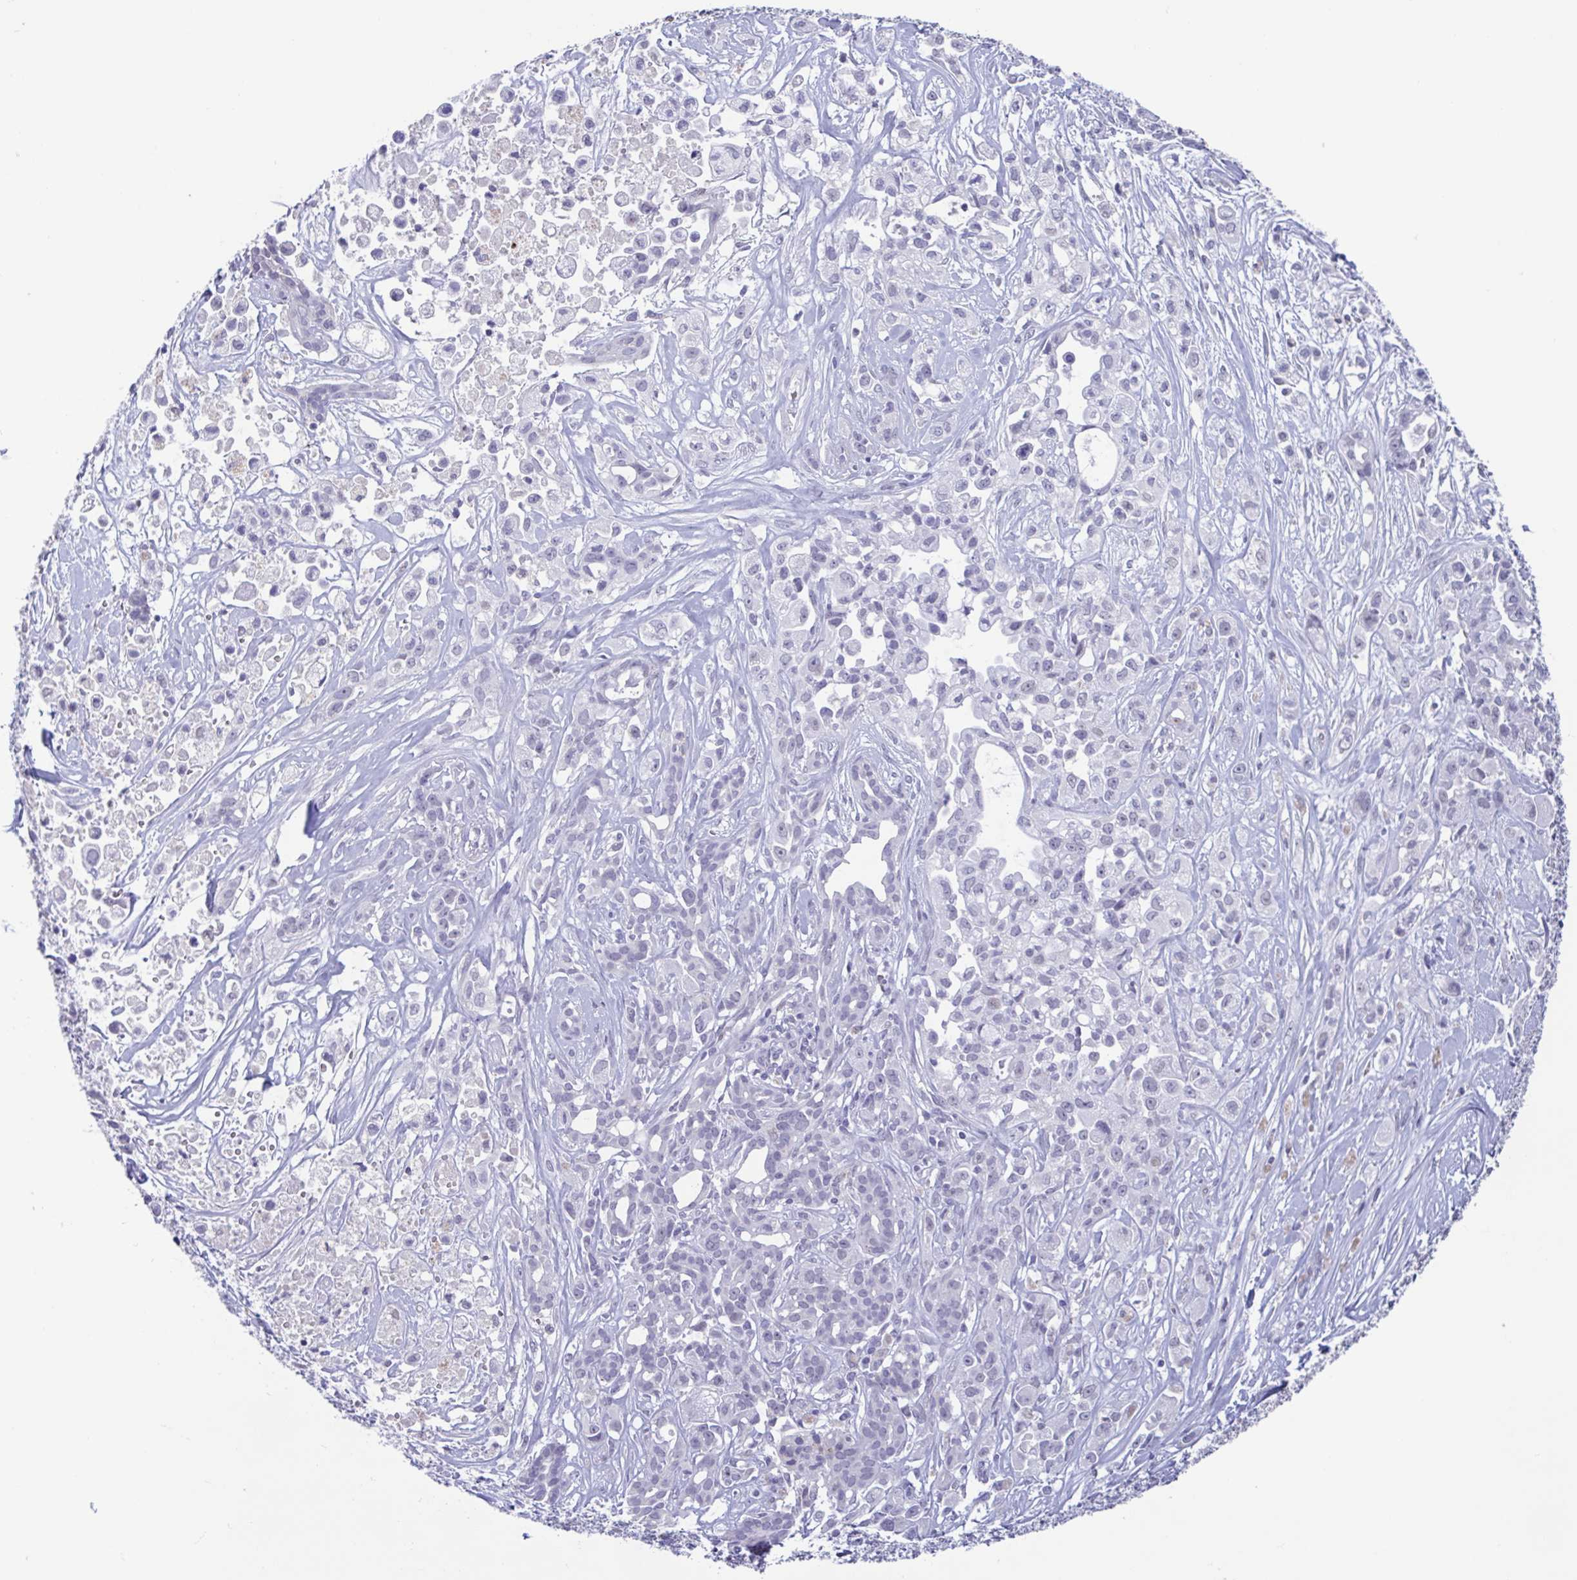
{"staining": {"intensity": "negative", "quantity": "none", "location": "none"}, "tissue": "pancreatic cancer", "cell_type": "Tumor cells", "image_type": "cancer", "snomed": [{"axis": "morphology", "description": "Adenocarcinoma, NOS"}, {"axis": "topography", "description": "Pancreas"}], "caption": "Tumor cells are negative for protein expression in human pancreatic adenocarcinoma.", "gene": "PERM1", "patient": {"sex": "male", "age": 44}}